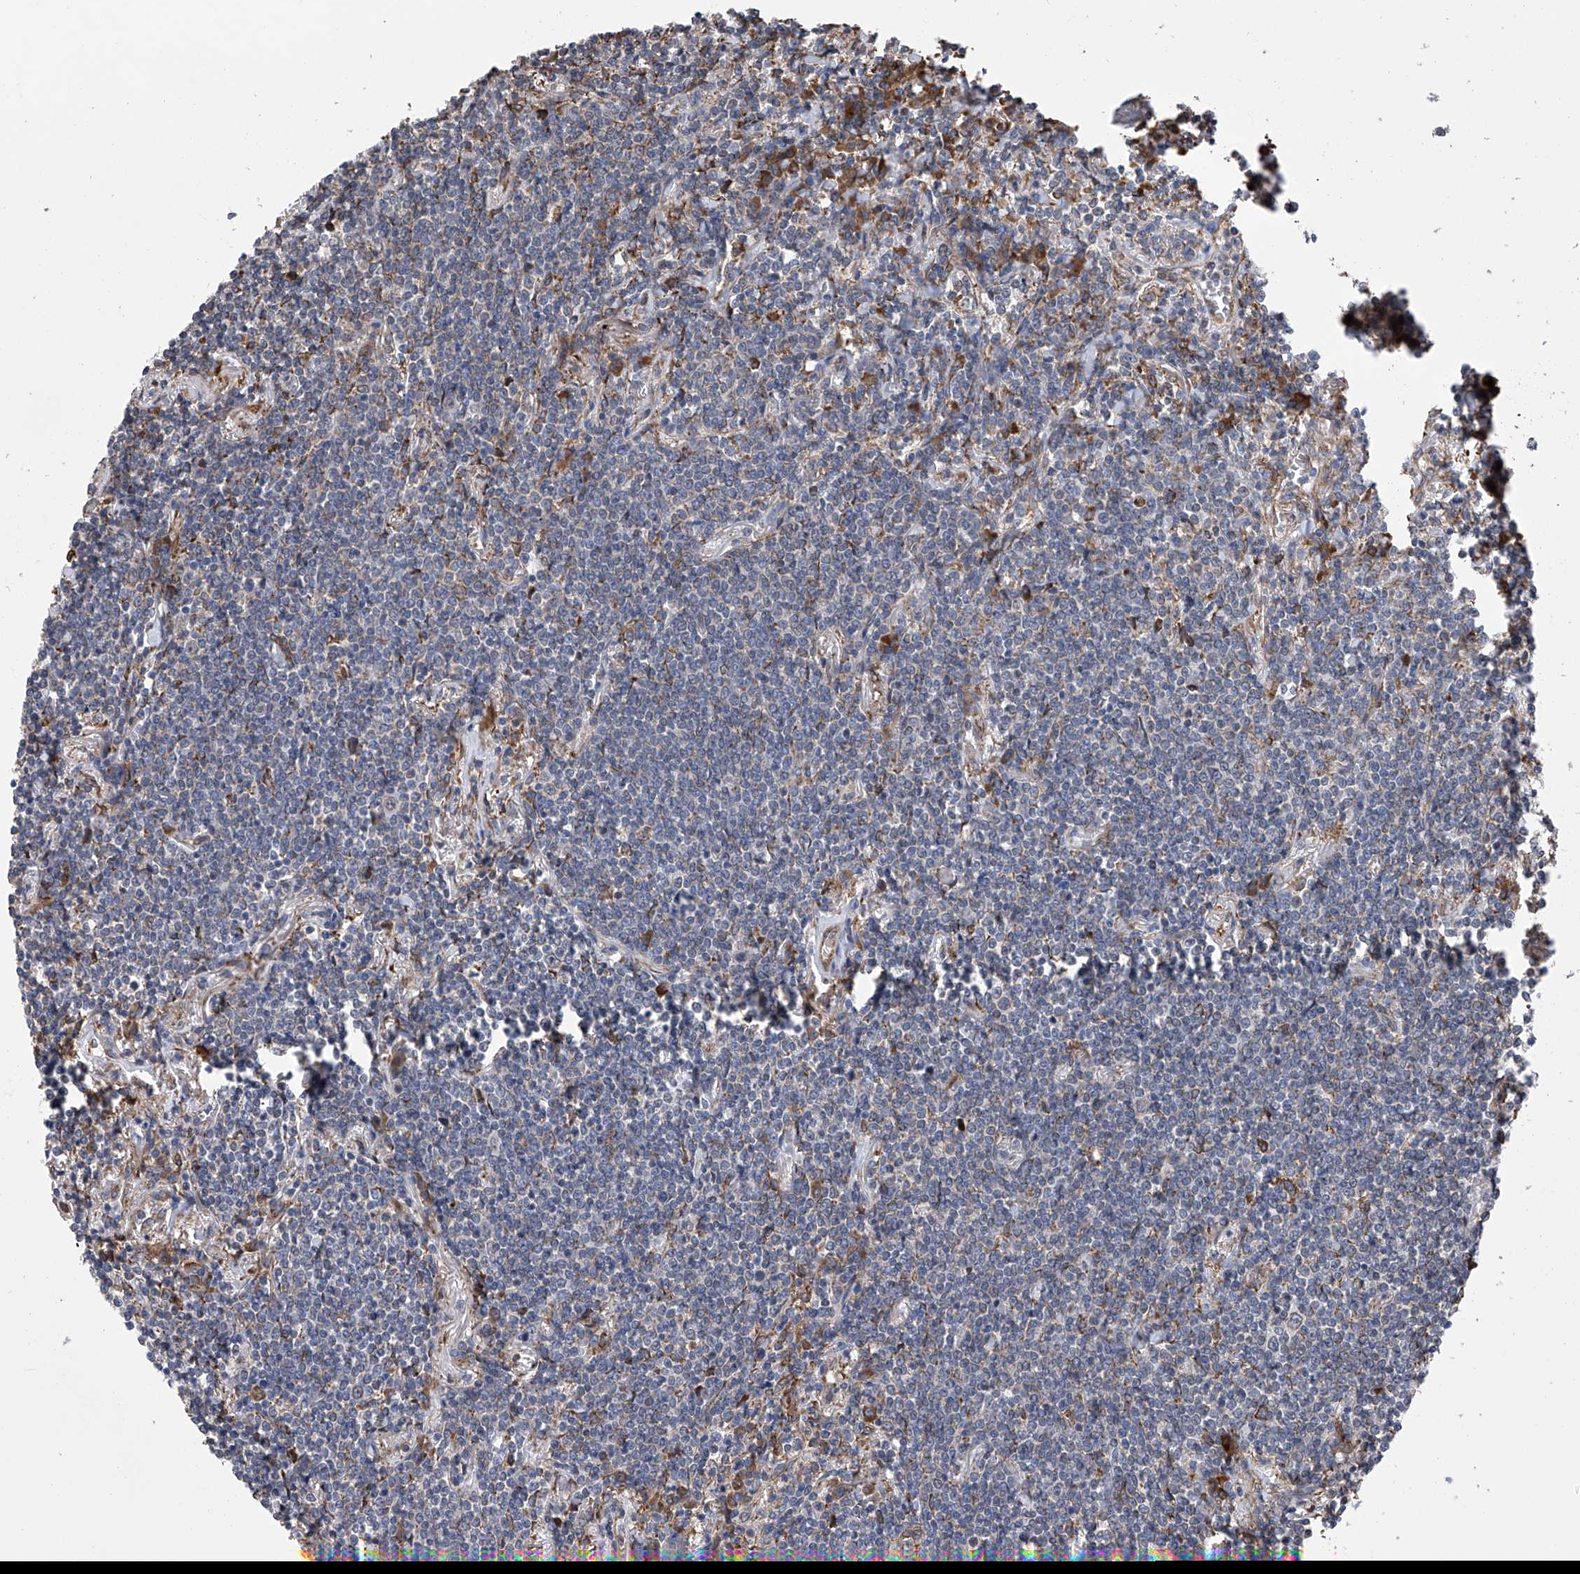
{"staining": {"intensity": "negative", "quantity": "none", "location": "none"}, "tissue": "lymphoma", "cell_type": "Tumor cells", "image_type": "cancer", "snomed": [{"axis": "morphology", "description": "Malignant lymphoma, non-Hodgkin's type, Low grade"}, {"axis": "topography", "description": "Lung"}], "caption": "IHC micrograph of human lymphoma stained for a protein (brown), which shows no staining in tumor cells.", "gene": "DNAH8", "patient": {"sex": "female", "age": 71}}